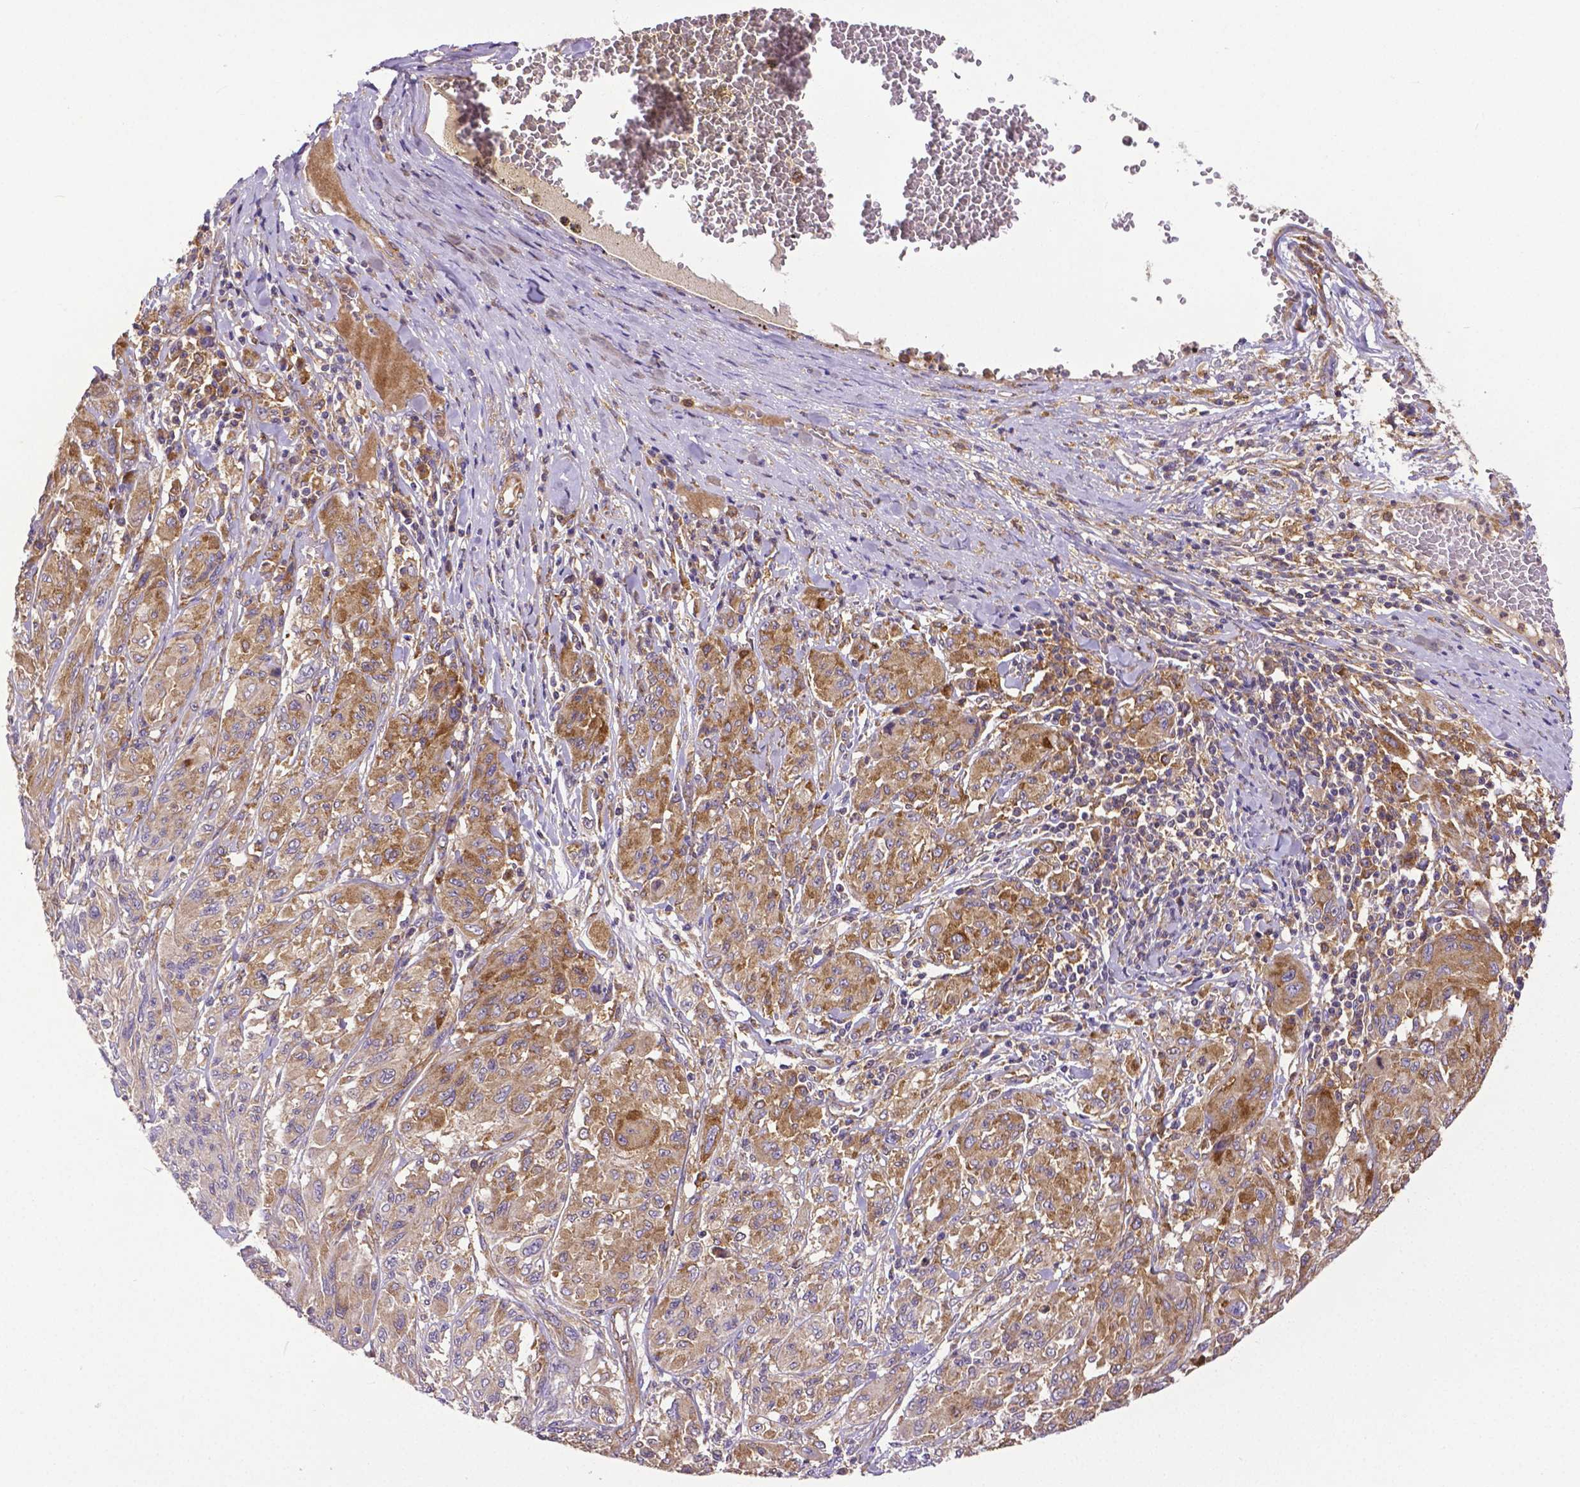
{"staining": {"intensity": "moderate", "quantity": ">75%", "location": "cytoplasmic/membranous"}, "tissue": "melanoma", "cell_type": "Tumor cells", "image_type": "cancer", "snomed": [{"axis": "morphology", "description": "Malignant melanoma, NOS"}, {"axis": "topography", "description": "Skin"}], "caption": "The immunohistochemical stain shows moderate cytoplasmic/membranous positivity in tumor cells of malignant melanoma tissue. The staining is performed using DAB (3,3'-diaminobenzidine) brown chromogen to label protein expression. The nuclei are counter-stained blue using hematoxylin.", "gene": "DICER1", "patient": {"sex": "female", "age": 91}}